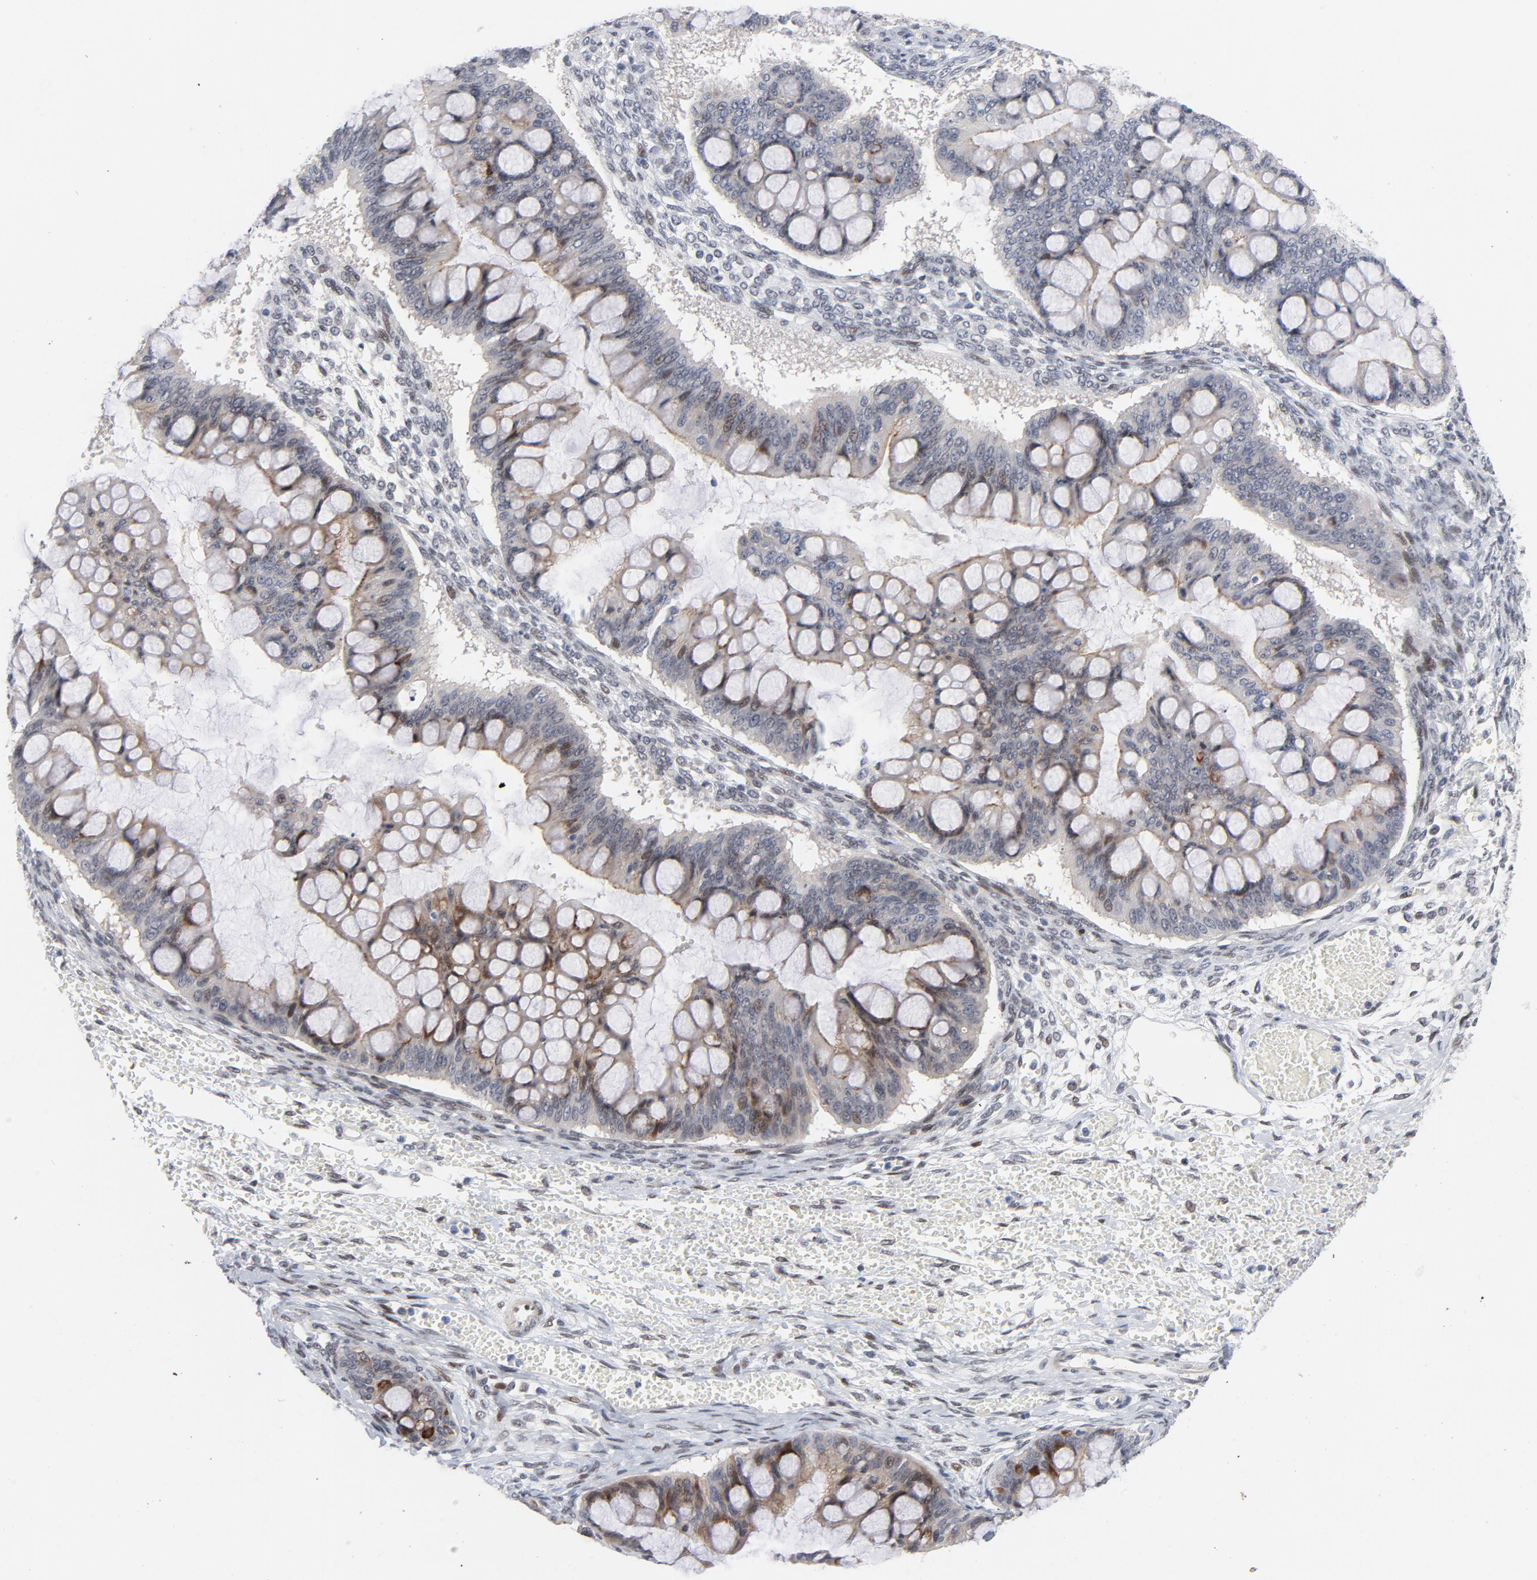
{"staining": {"intensity": "moderate", "quantity": "25%-75%", "location": "cytoplasmic/membranous,nuclear"}, "tissue": "ovarian cancer", "cell_type": "Tumor cells", "image_type": "cancer", "snomed": [{"axis": "morphology", "description": "Cystadenocarcinoma, mucinous, NOS"}, {"axis": "topography", "description": "Ovary"}], "caption": "Immunohistochemistry image of neoplastic tissue: mucinous cystadenocarcinoma (ovarian) stained using immunohistochemistry reveals medium levels of moderate protein expression localized specifically in the cytoplasmic/membranous and nuclear of tumor cells, appearing as a cytoplasmic/membranous and nuclear brown color.", "gene": "NFIC", "patient": {"sex": "female", "age": 73}}